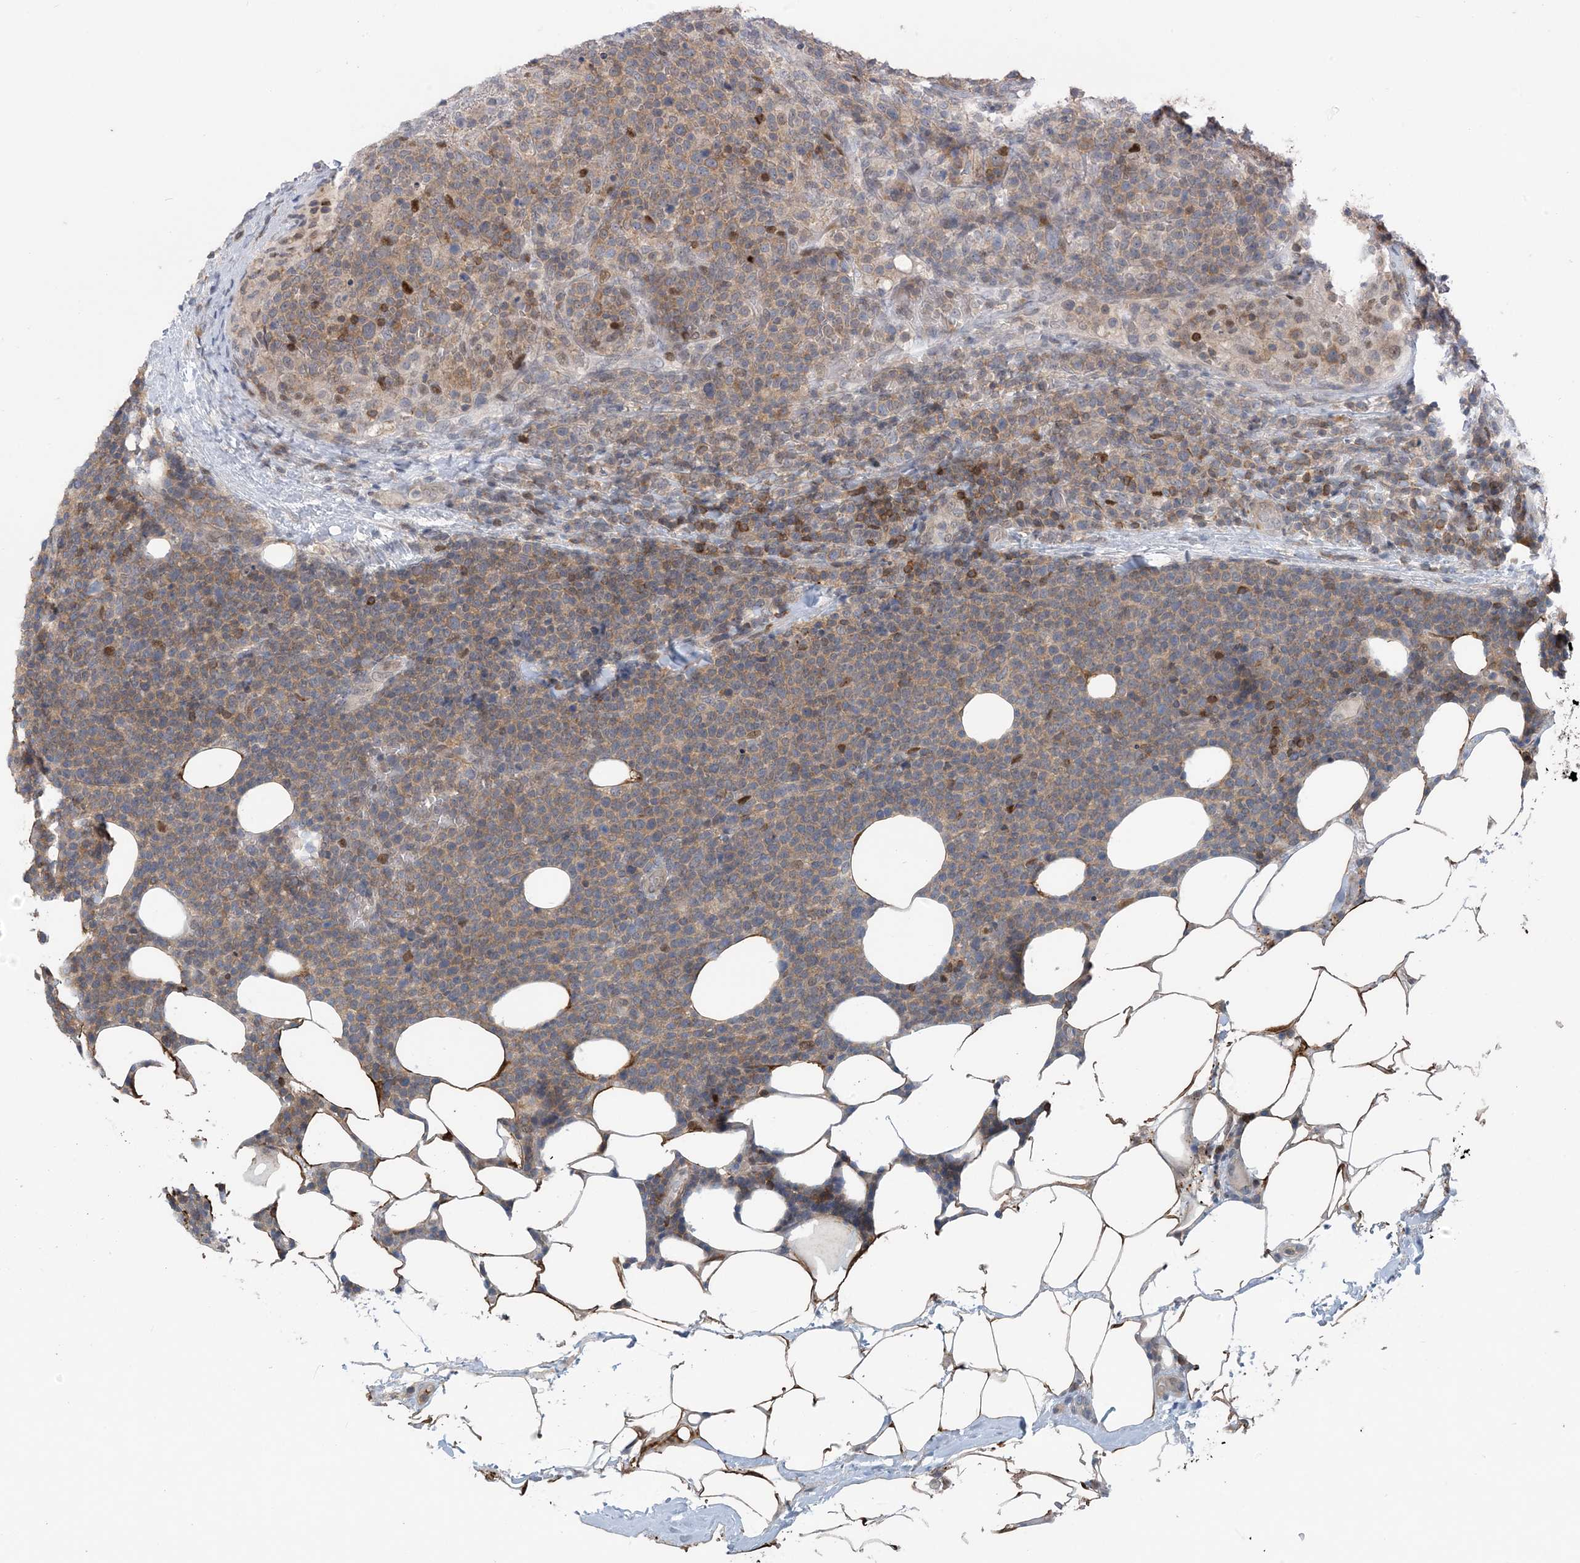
{"staining": {"intensity": "strong", "quantity": "<25%", "location": "cytoplasmic/membranous"}, "tissue": "lymphoma", "cell_type": "Tumor cells", "image_type": "cancer", "snomed": [{"axis": "morphology", "description": "Malignant lymphoma, non-Hodgkin's type, High grade"}, {"axis": "topography", "description": "Lymph node"}], "caption": "Protein expression analysis of lymphoma shows strong cytoplasmic/membranous expression in about <25% of tumor cells.", "gene": "ZC3H12A", "patient": {"sex": "male", "age": 61}}